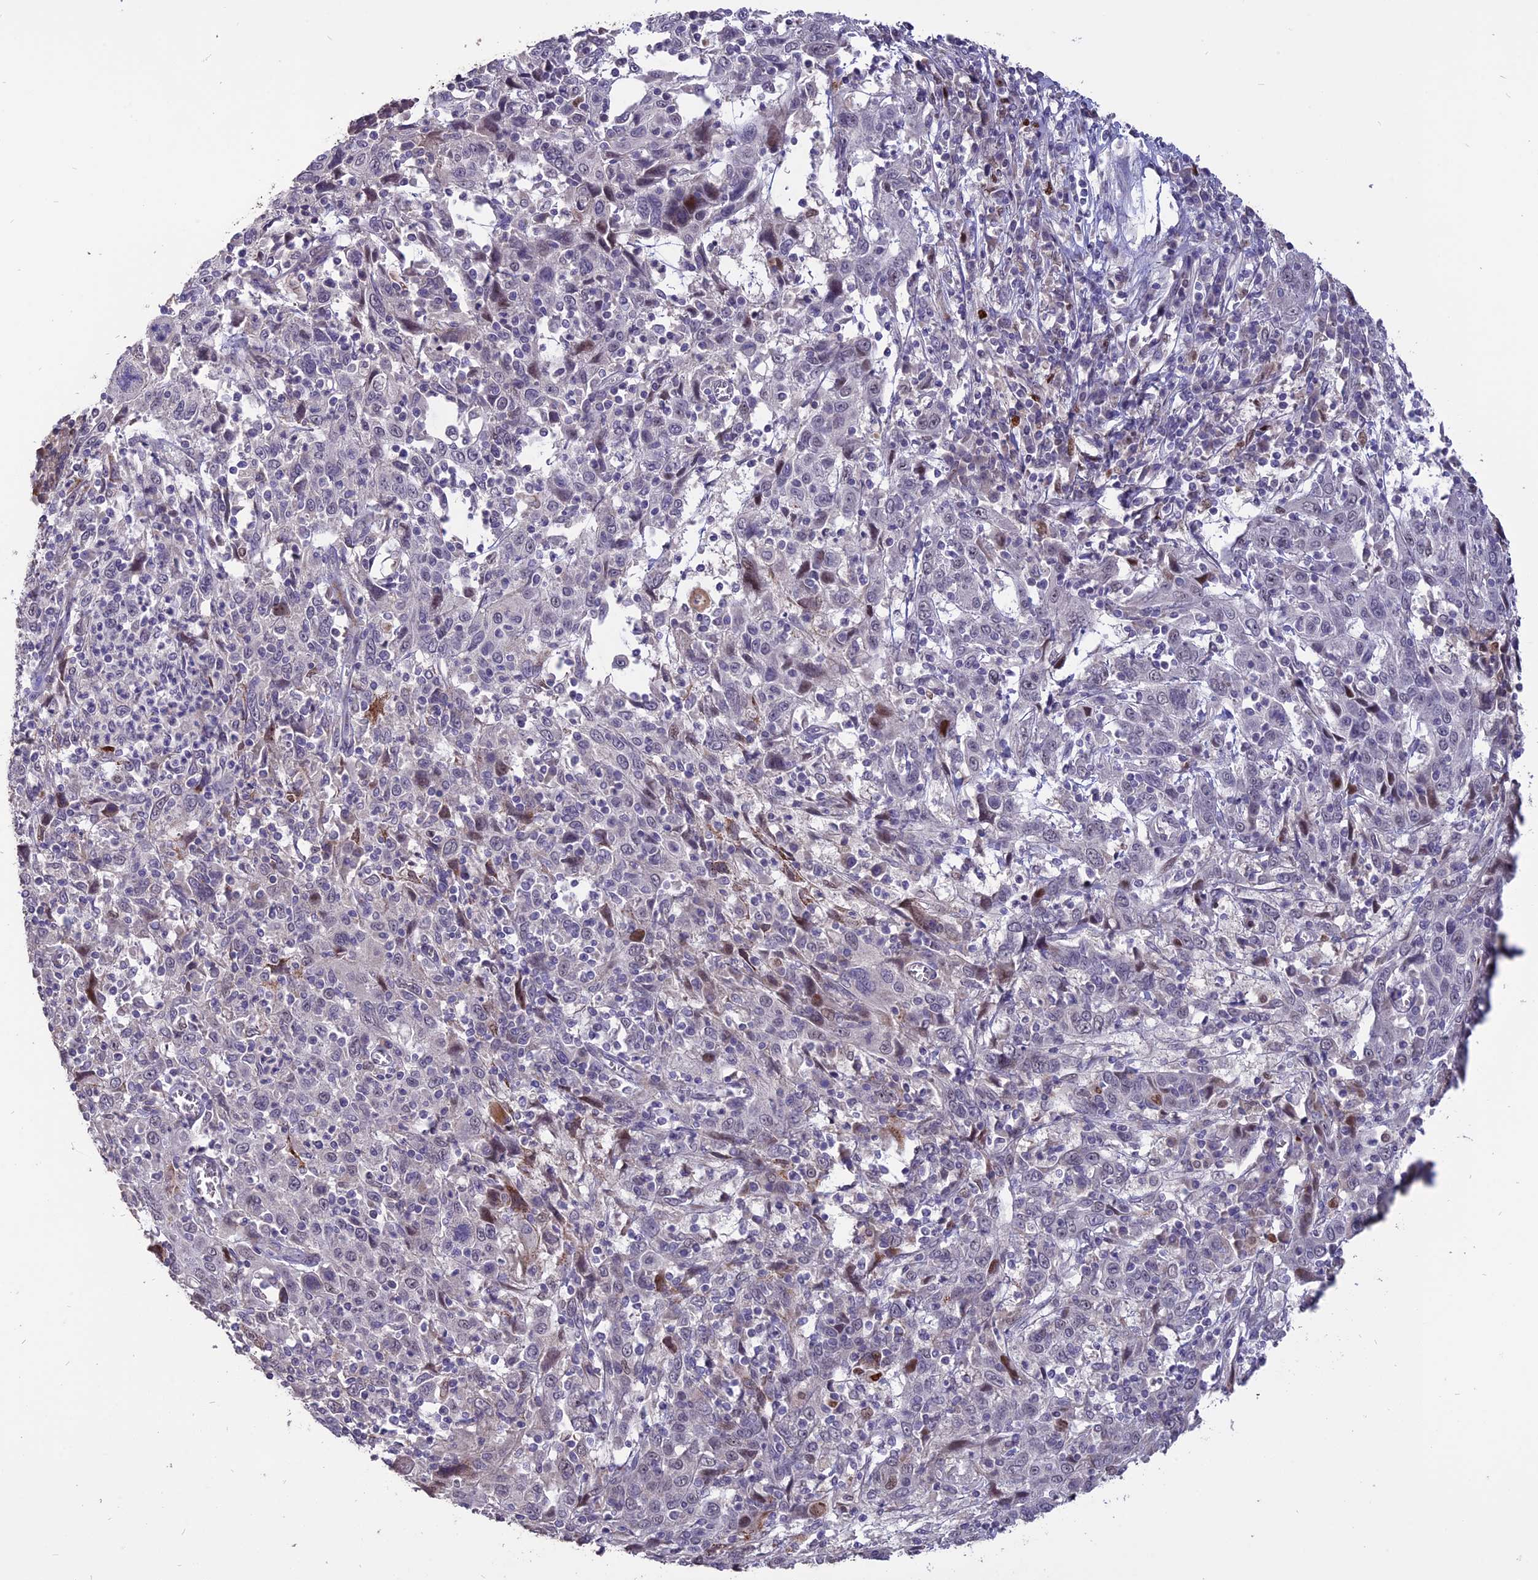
{"staining": {"intensity": "negative", "quantity": "none", "location": "none"}, "tissue": "cervical cancer", "cell_type": "Tumor cells", "image_type": "cancer", "snomed": [{"axis": "morphology", "description": "Squamous cell carcinoma, NOS"}, {"axis": "topography", "description": "Cervix"}], "caption": "Tumor cells show no significant protein staining in cervical cancer.", "gene": "TMEM263", "patient": {"sex": "female", "age": 46}}